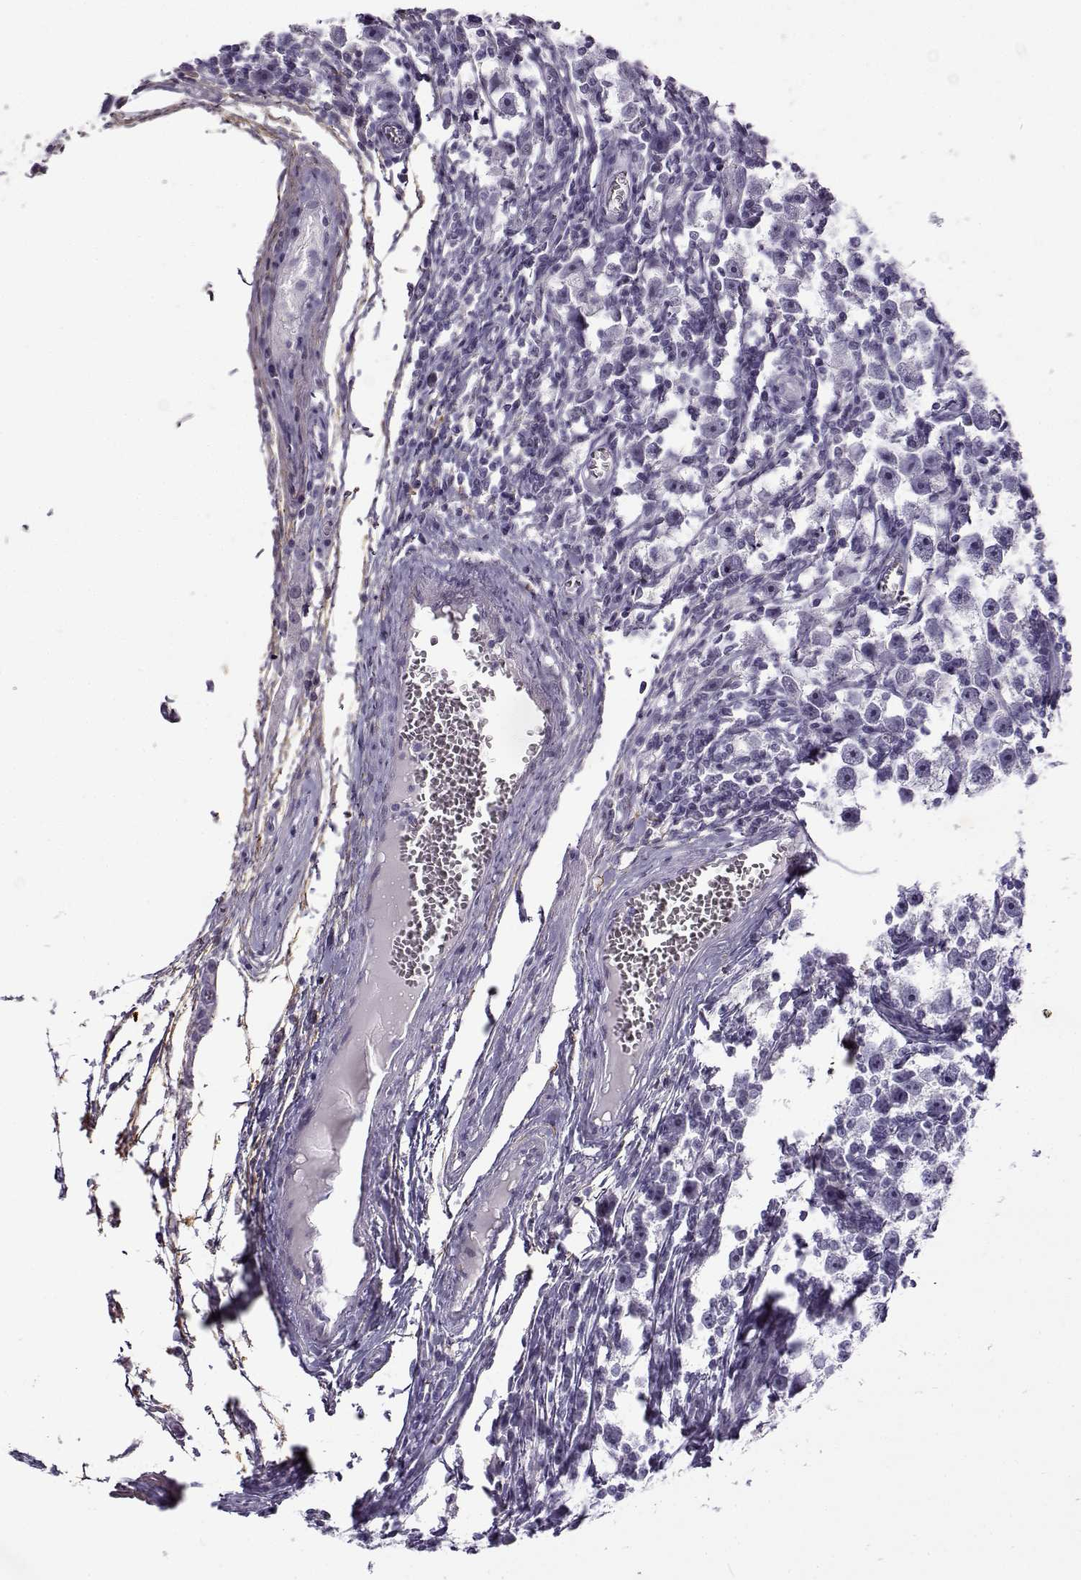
{"staining": {"intensity": "negative", "quantity": "none", "location": "none"}, "tissue": "testis cancer", "cell_type": "Tumor cells", "image_type": "cancer", "snomed": [{"axis": "morphology", "description": "Seminoma, NOS"}, {"axis": "topography", "description": "Testis"}], "caption": "Tumor cells are negative for brown protein staining in testis cancer.", "gene": "GTSF1L", "patient": {"sex": "male", "age": 30}}